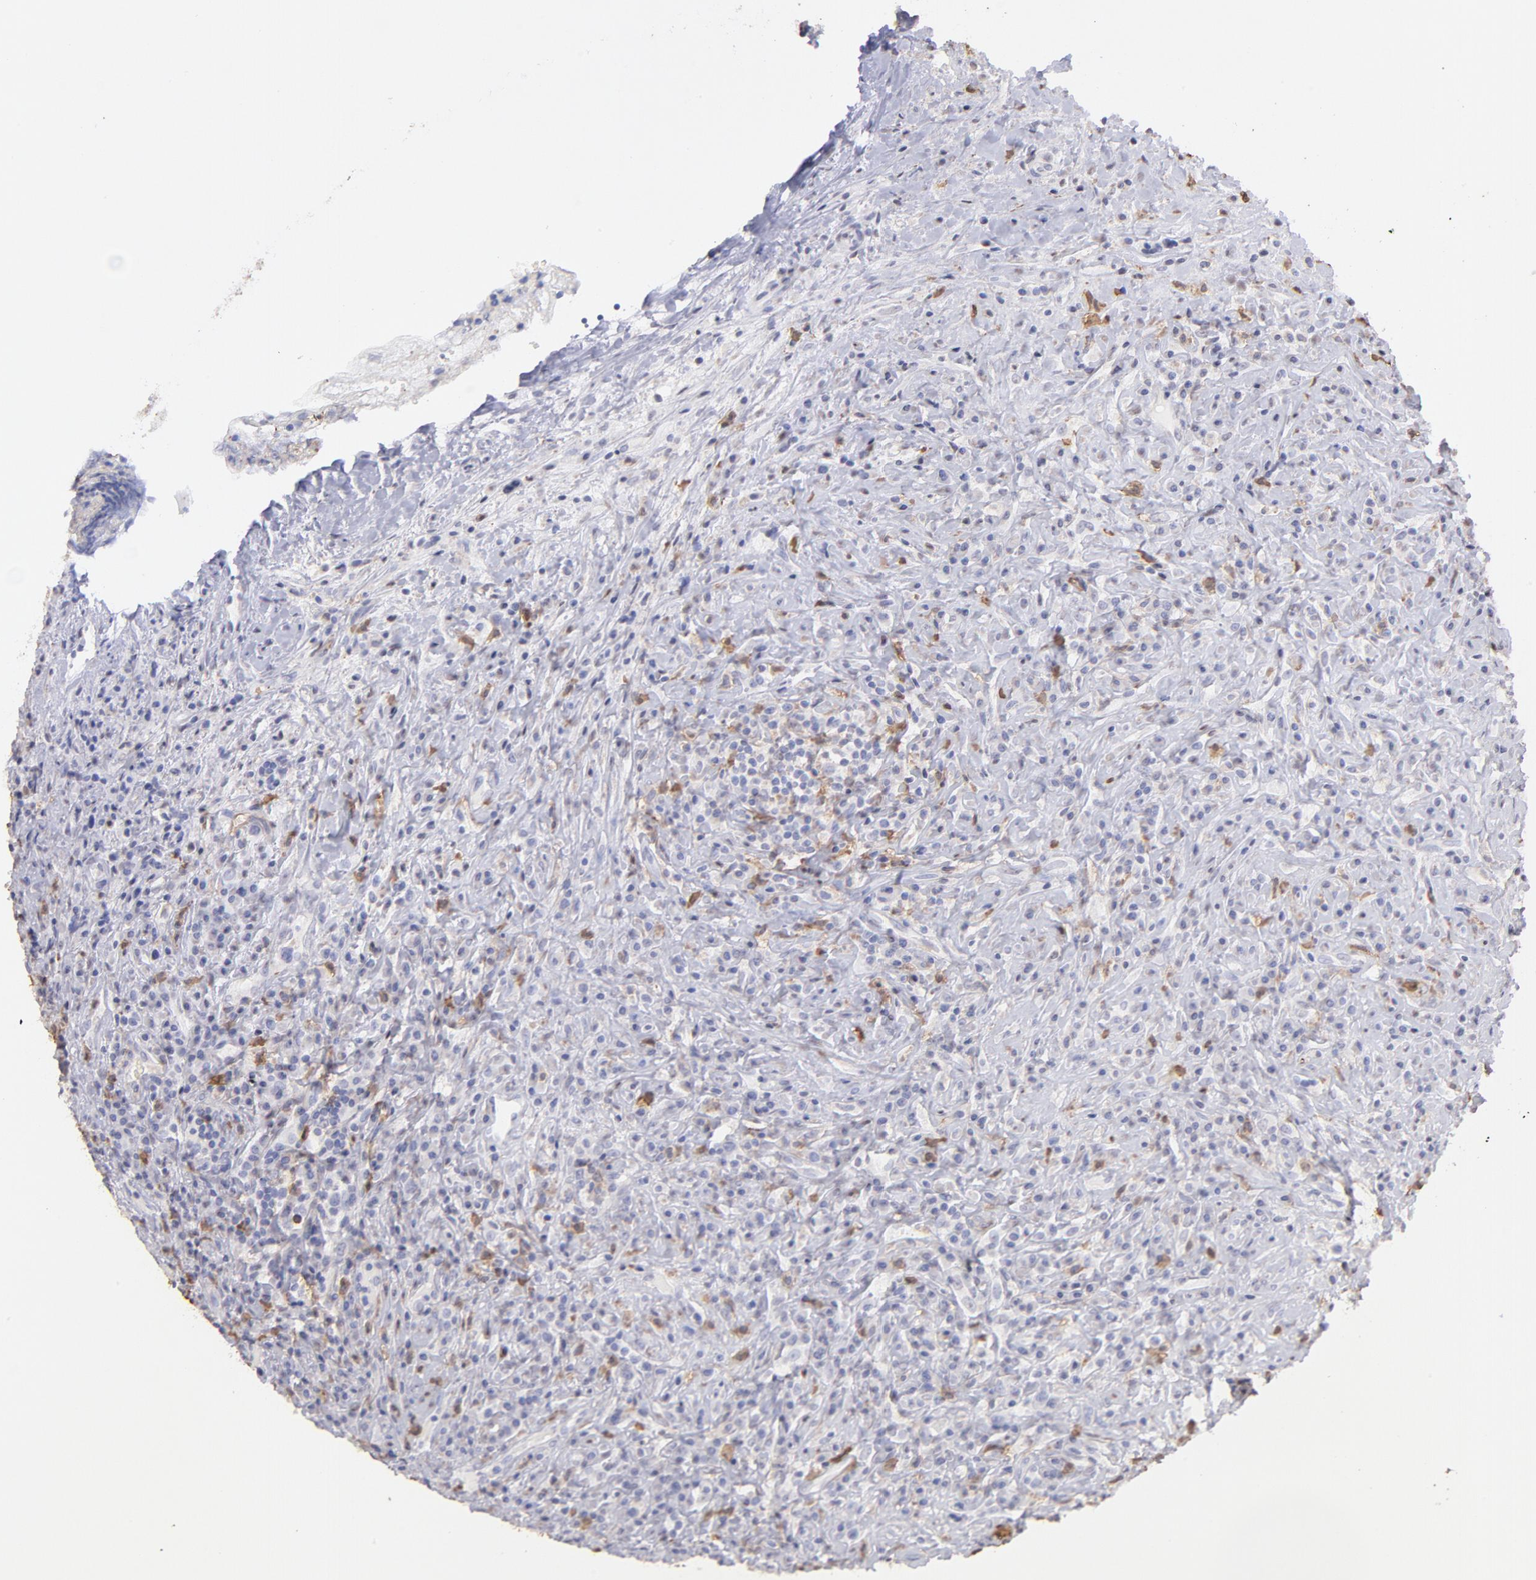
{"staining": {"intensity": "negative", "quantity": "none", "location": "none"}, "tissue": "lymphoma", "cell_type": "Tumor cells", "image_type": "cancer", "snomed": [{"axis": "morphology", "description": "Hodgkin's disease, NOS"}, {"axis": "topography", "description": "Lymph node"}], "caption": "High magnification brightfield microscopy of Hodgkin's disease stained with DAB (brown) and counterstained with hematoxylin (blue): tumor cells show no significant expression.", "gene": "ZFX", "patient": {"sex": "female", "age": 25}}